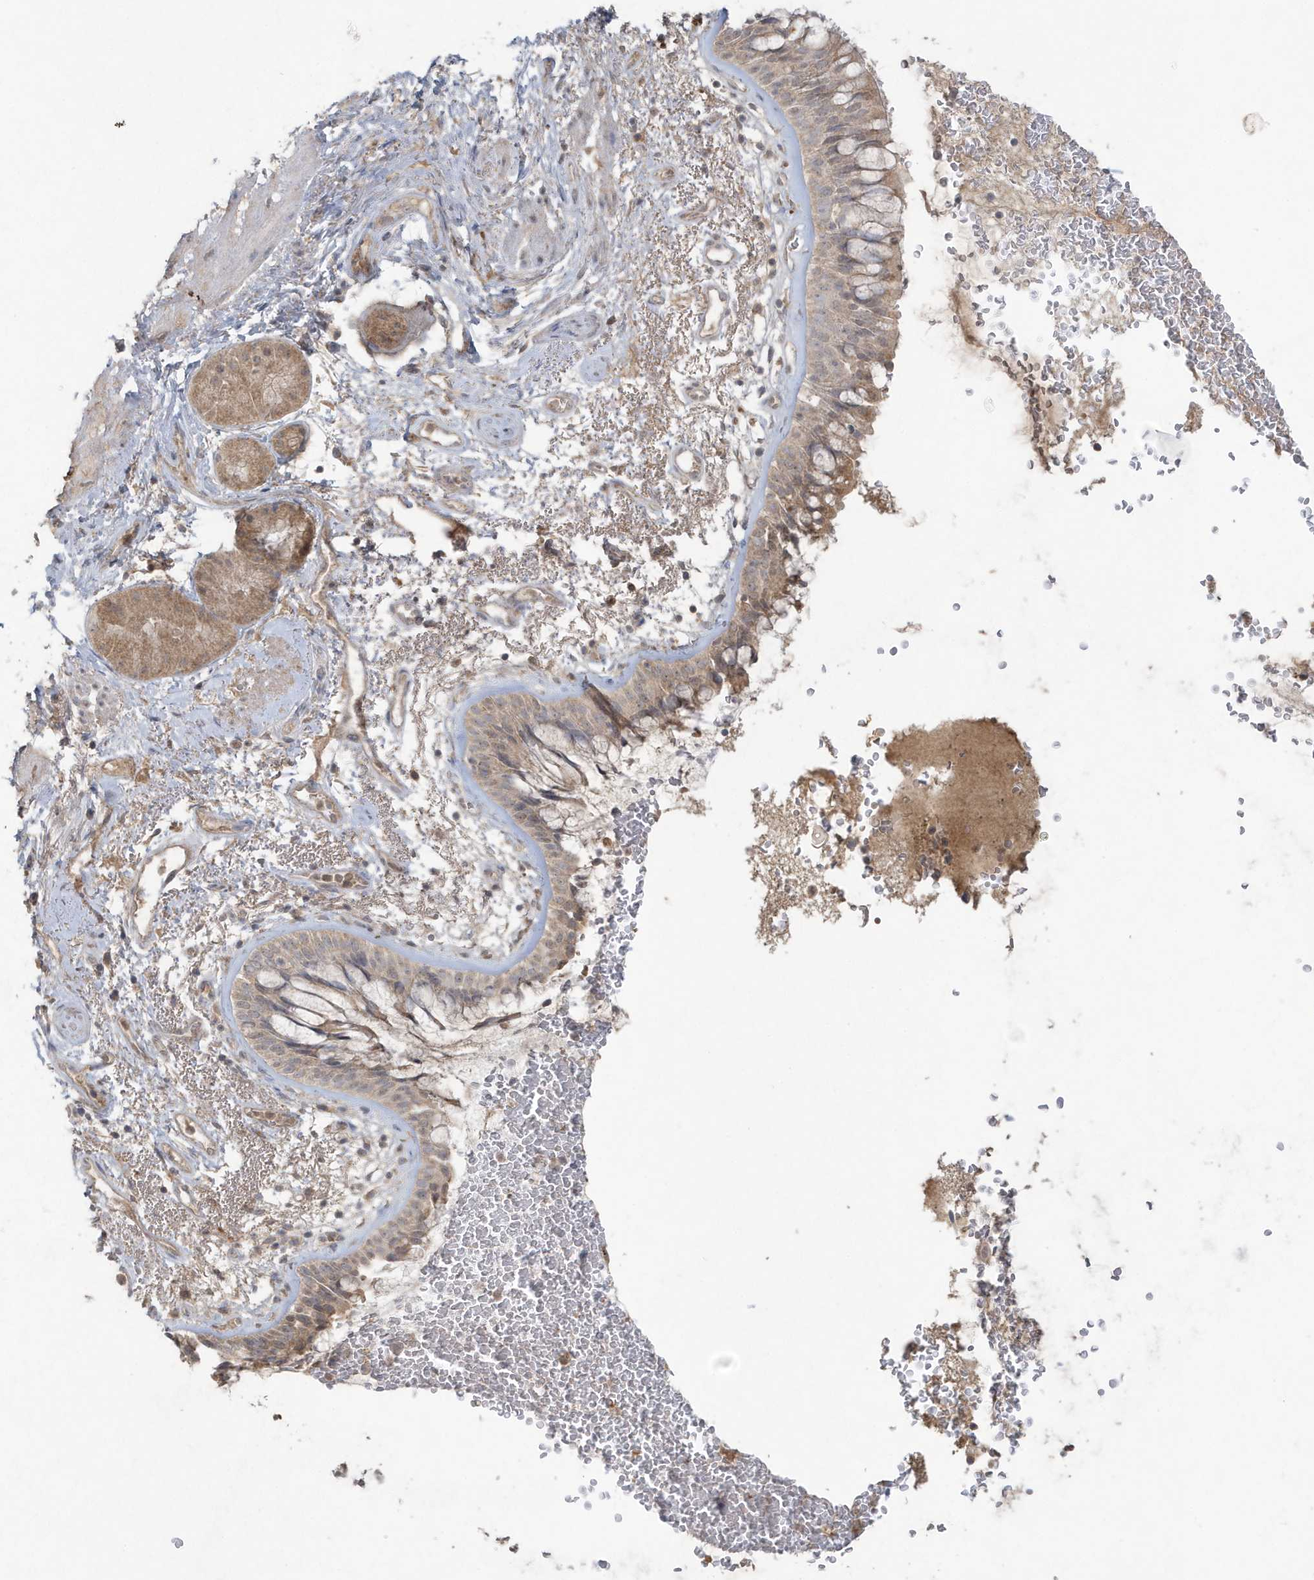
{"staining": {"intensity": "moderate", "quantity": ">75%", "location": "cytoplasmic/membranous"}, "tissue": "bronchus", "cell_type": "Respiratory epithelial cells", "image_type": "normal", "snomed": [{"axis": "morphology", "description": "Normal tissue, NOS"}, {"axis": "morphology", "description": "Squamous cell carcinoma, NOS"}, {"axis": "topography", "description": "Lymph node"}, {"axis": "topography", "description": "Bronchus"}, {"axis": "topography", "description": "Lung"}], "caption": "Immunohistochemistry (IHC) image of unremarkable bronchus: bronchus stained using immunohistochemistry reveals medium levels of moderate protein expression localized specifically in the cytoplasmic/membranous of respiratory epithelial cells, appearing as a cytoplasmic/membranous brown color.", "gene": "C1RL", "patient": {"sex": "male", "age": 66}}